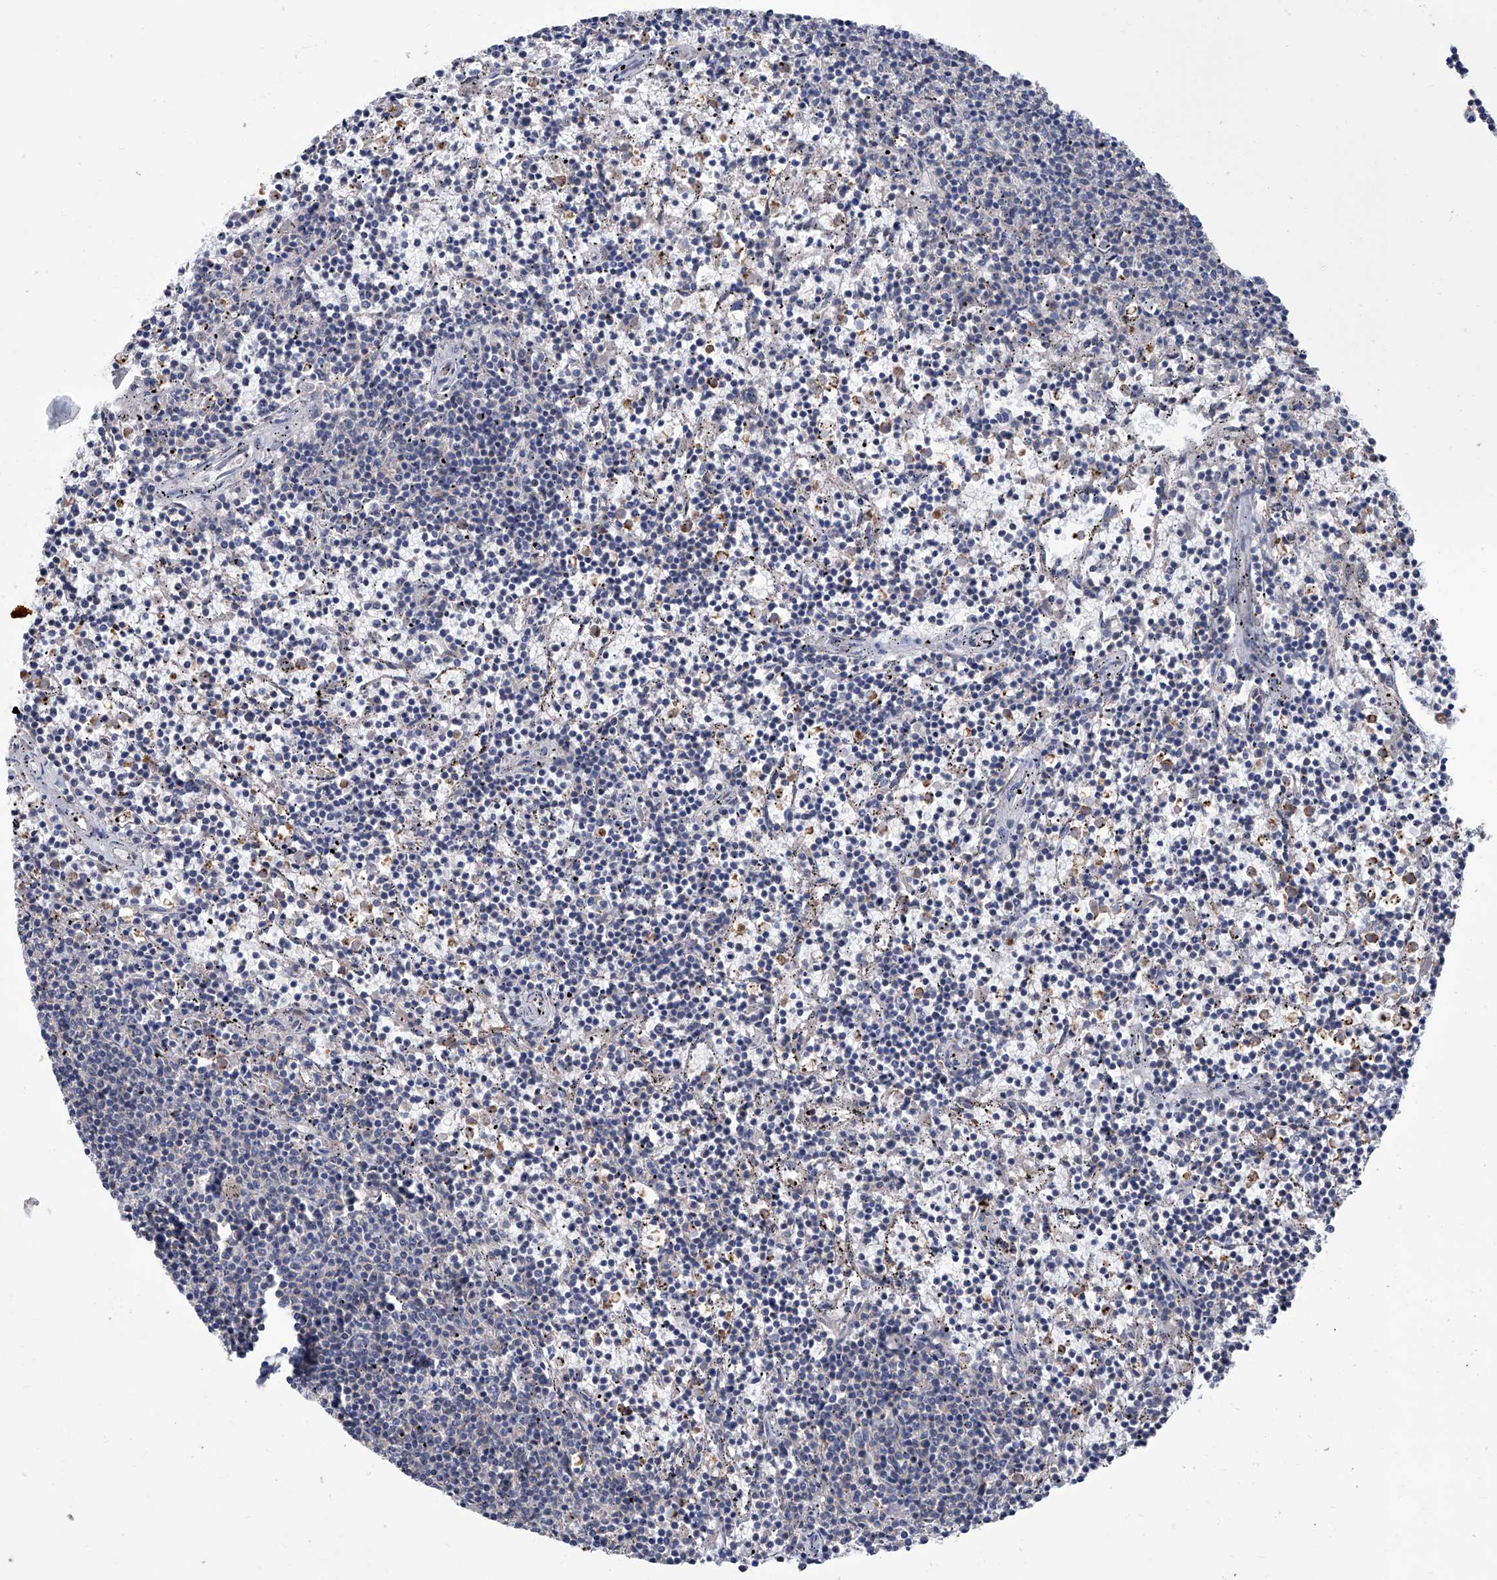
{"staining": {"intensity": "negative", "quantity": "none", "location": "none"}, "tissue": "lymphoma", "cell_type": "Tumor cells", "image_type": "cancer", "snomed": [{"axis": "morphology", "description": "Malignant lymphoma, non-Hodgkin's type, Low grade"}, {"axis": "topography", "description": "Spleen"}], "caption": "The micrograph demonstrates no staining of tumor cells in lymphoma. (DAB (3,3'-diaminobenzidine) immunohistochemistry (IHC), high magnification).", "gene": "SMS", "patient": {"sex": "female", "age": 50}}